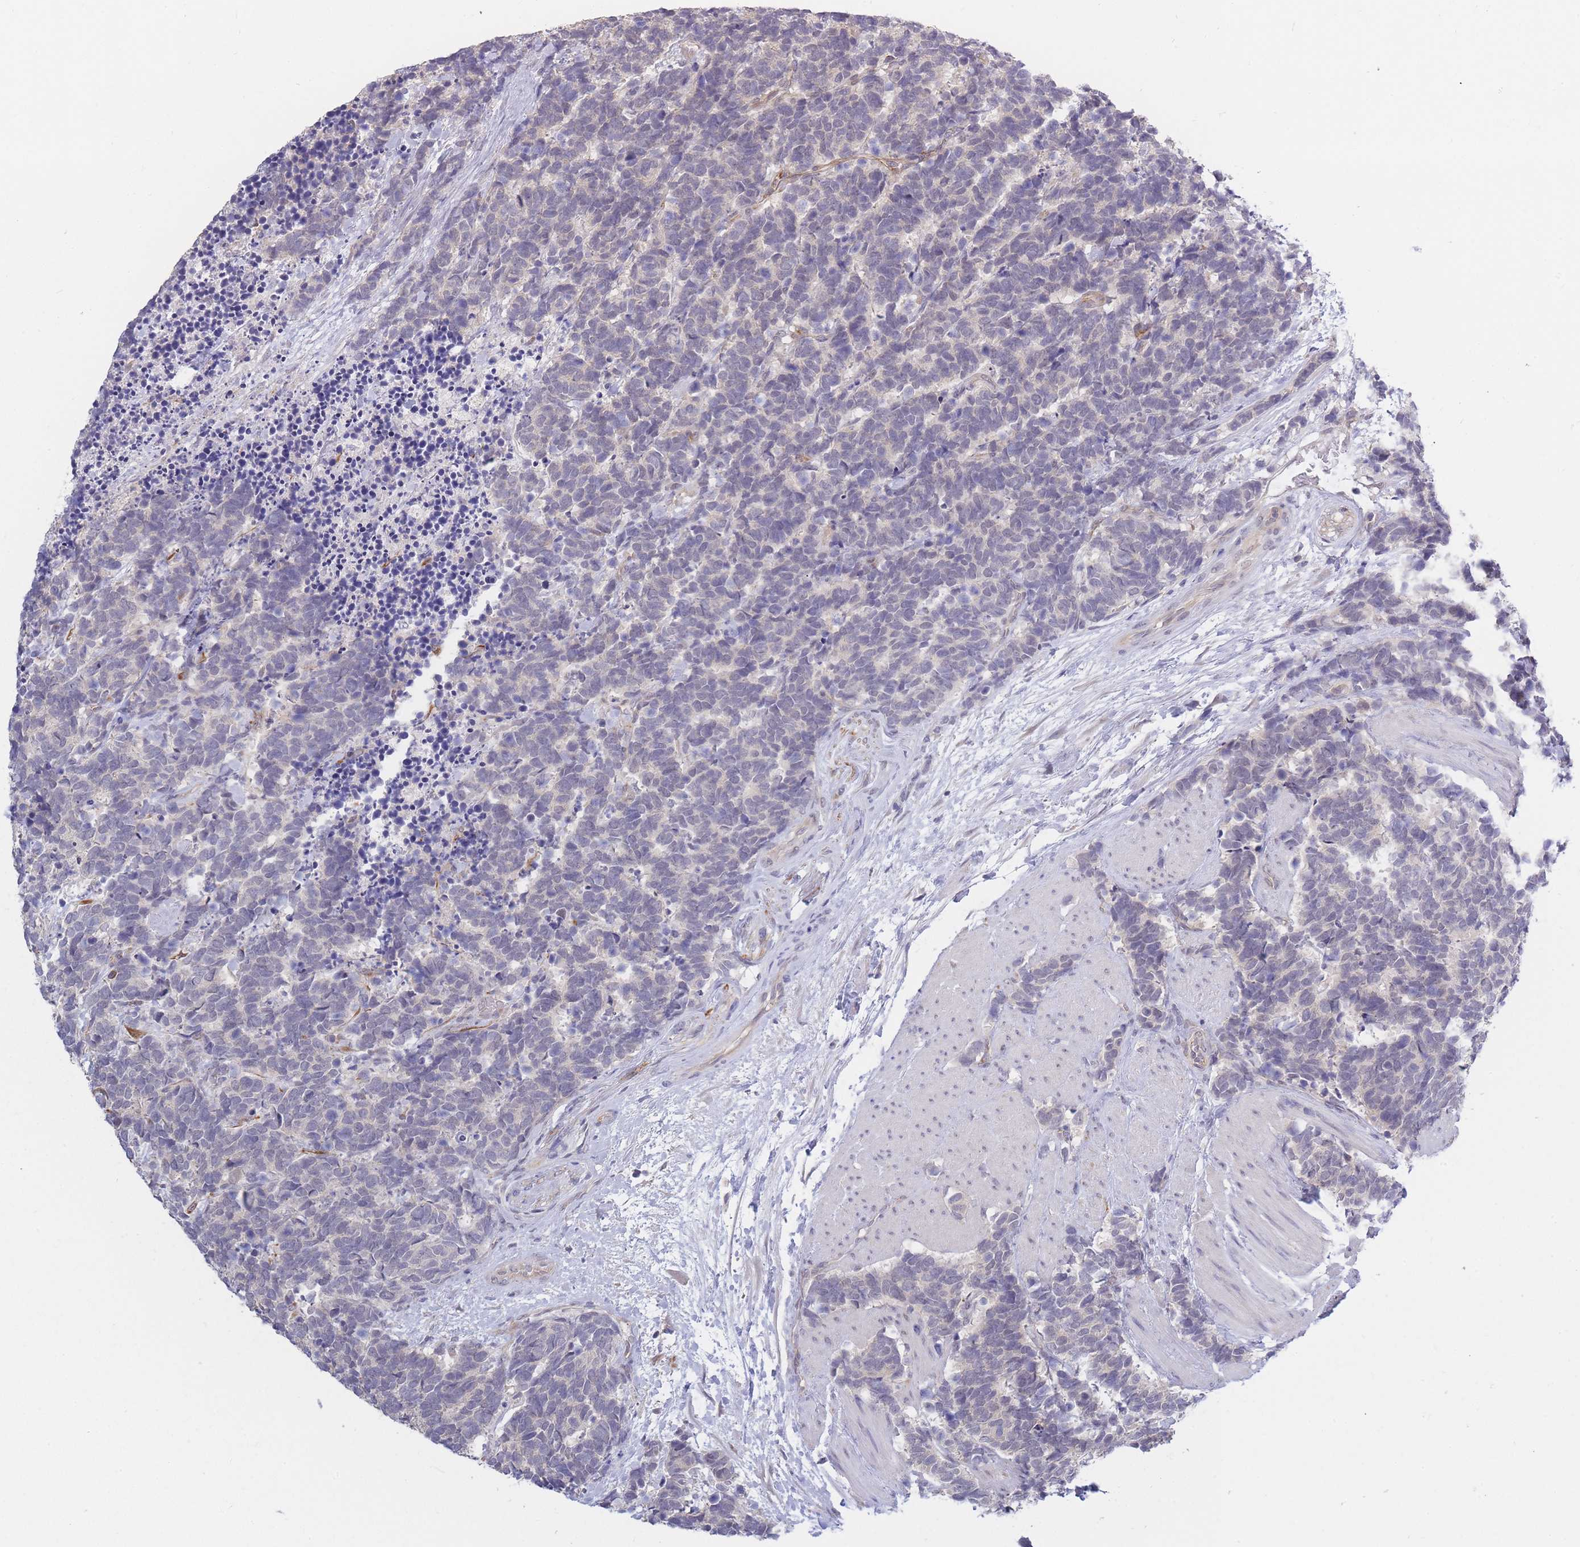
{"staining": {"intensity": "negative", "quantity": "none", "location": "none"}, "tissue": "carcinoid", "cell_type": "Tumor cells", "image_type": "cancer", "snomed": [{"axis": "morphology", "description": "Carcinoma, NOS"}, {"axis": "morphology", "description": "Carcinoid, malignant, NOS"}, {"axis": "topography", "description": "Prostate"}], "caption": "An immunohistochemistry (IHC) image of carcinoma is shown. There is no staining in tumor cells of carcinoma.", "gene": "C19orf25", "patient": {"sex": "male", "age": 57}}